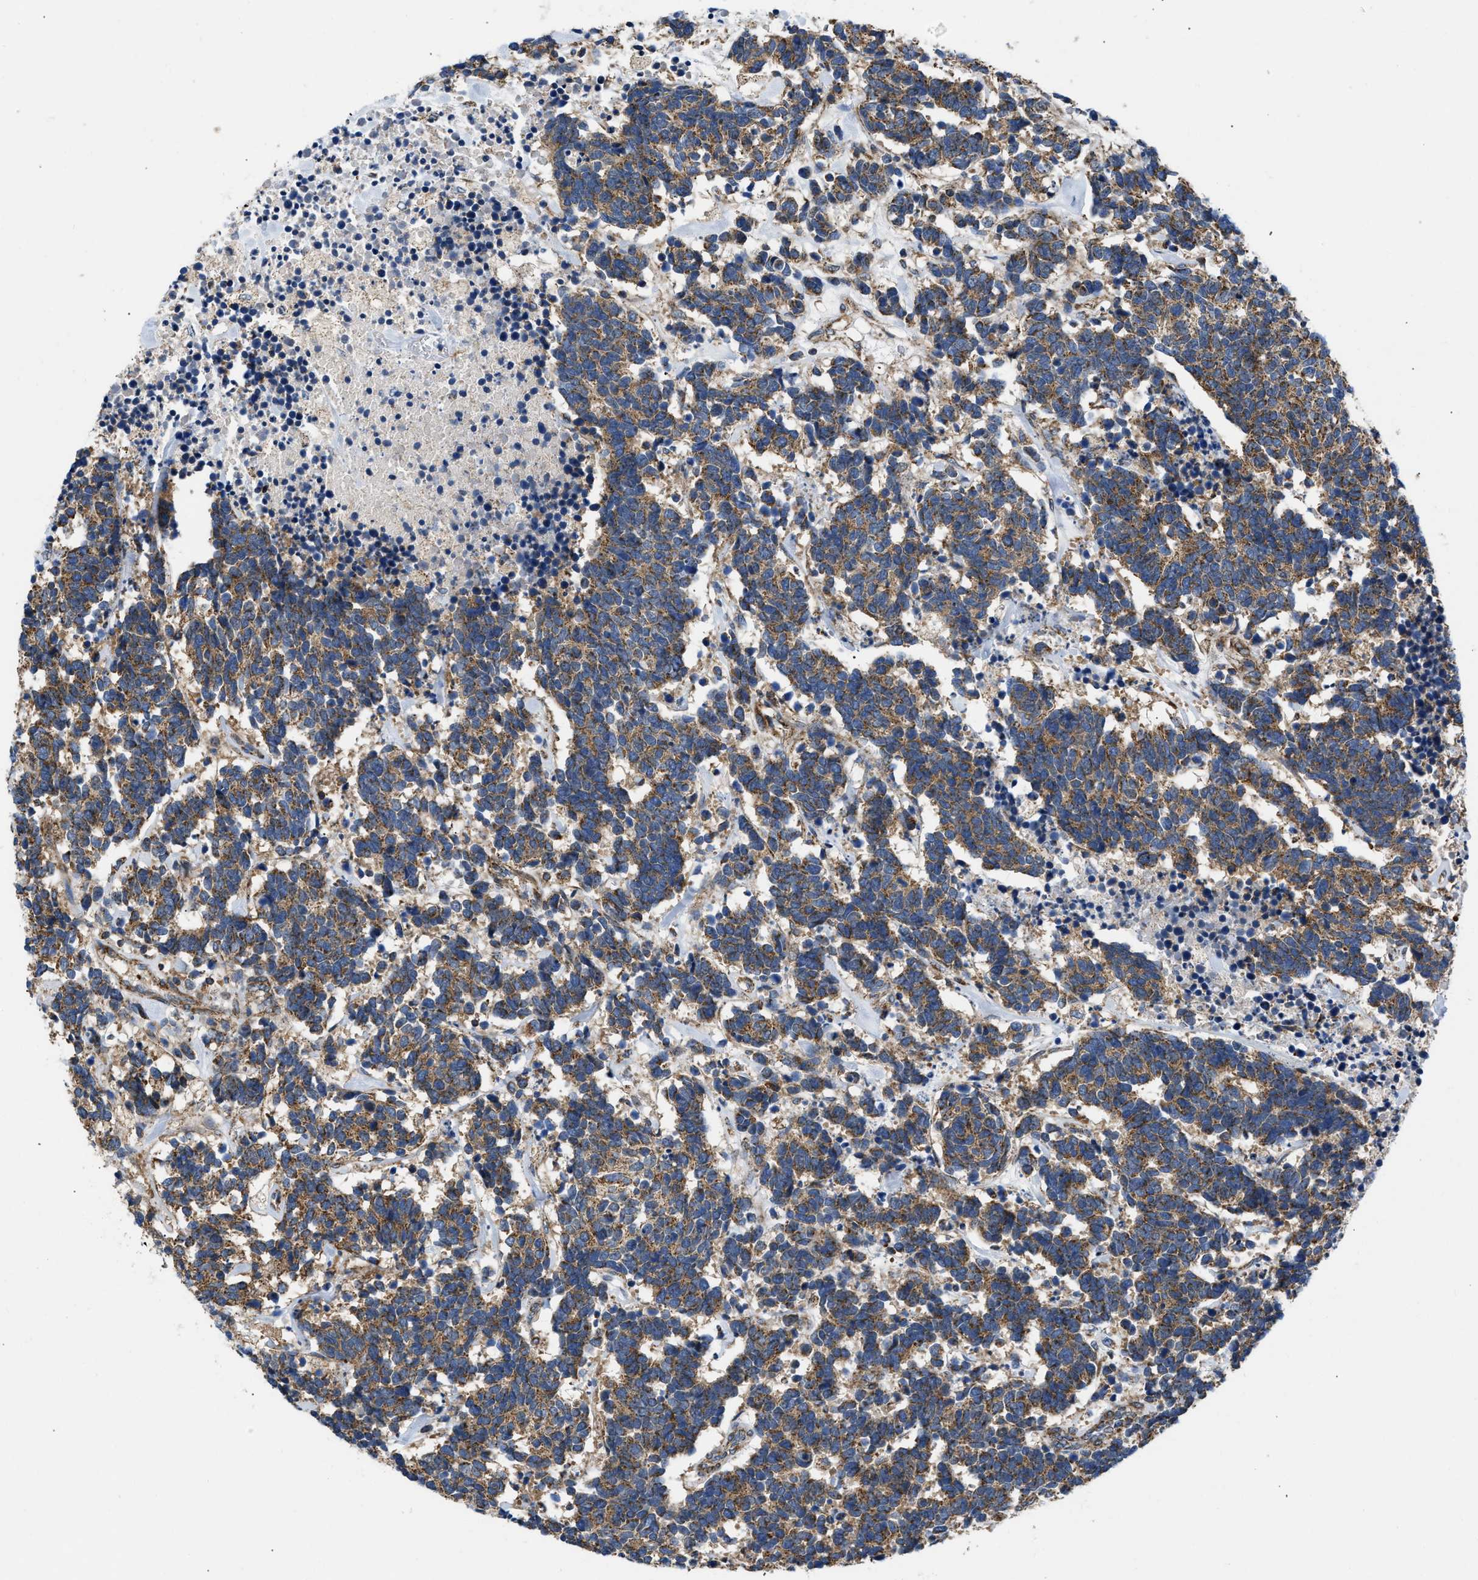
{"staining": {"intensity": "moderate", "quantity": ">75%", "location": "cytoplasmic/membranous"}, "tissue": "carcinoid", "cell_type": "Tumor cells", "image_type": "cancer", "snomed": [{"axis": "morphology", "description": "Carcinoma, NOS"}, {"axis": "morphology", "description": "Carcinoid, malignant, NOS"}, {"axis": "topography", "description": "Urinary bladder"}], "caption": "Immunohistochemistry (DAB (3,3'-diaminobenzidine)) staining of human carcinoid reveals moderate cytoplasmic/membranous protein staining in approximately >75% of tumor cells. The staining is performed using DAB (3,3'-diaminobenzidine) brown chromogen to label protein expression. The nuclei are counter-stained blue using hematoxylin.", "gene": "OPTN", "patient": {"sex": "male", "age": 57}}